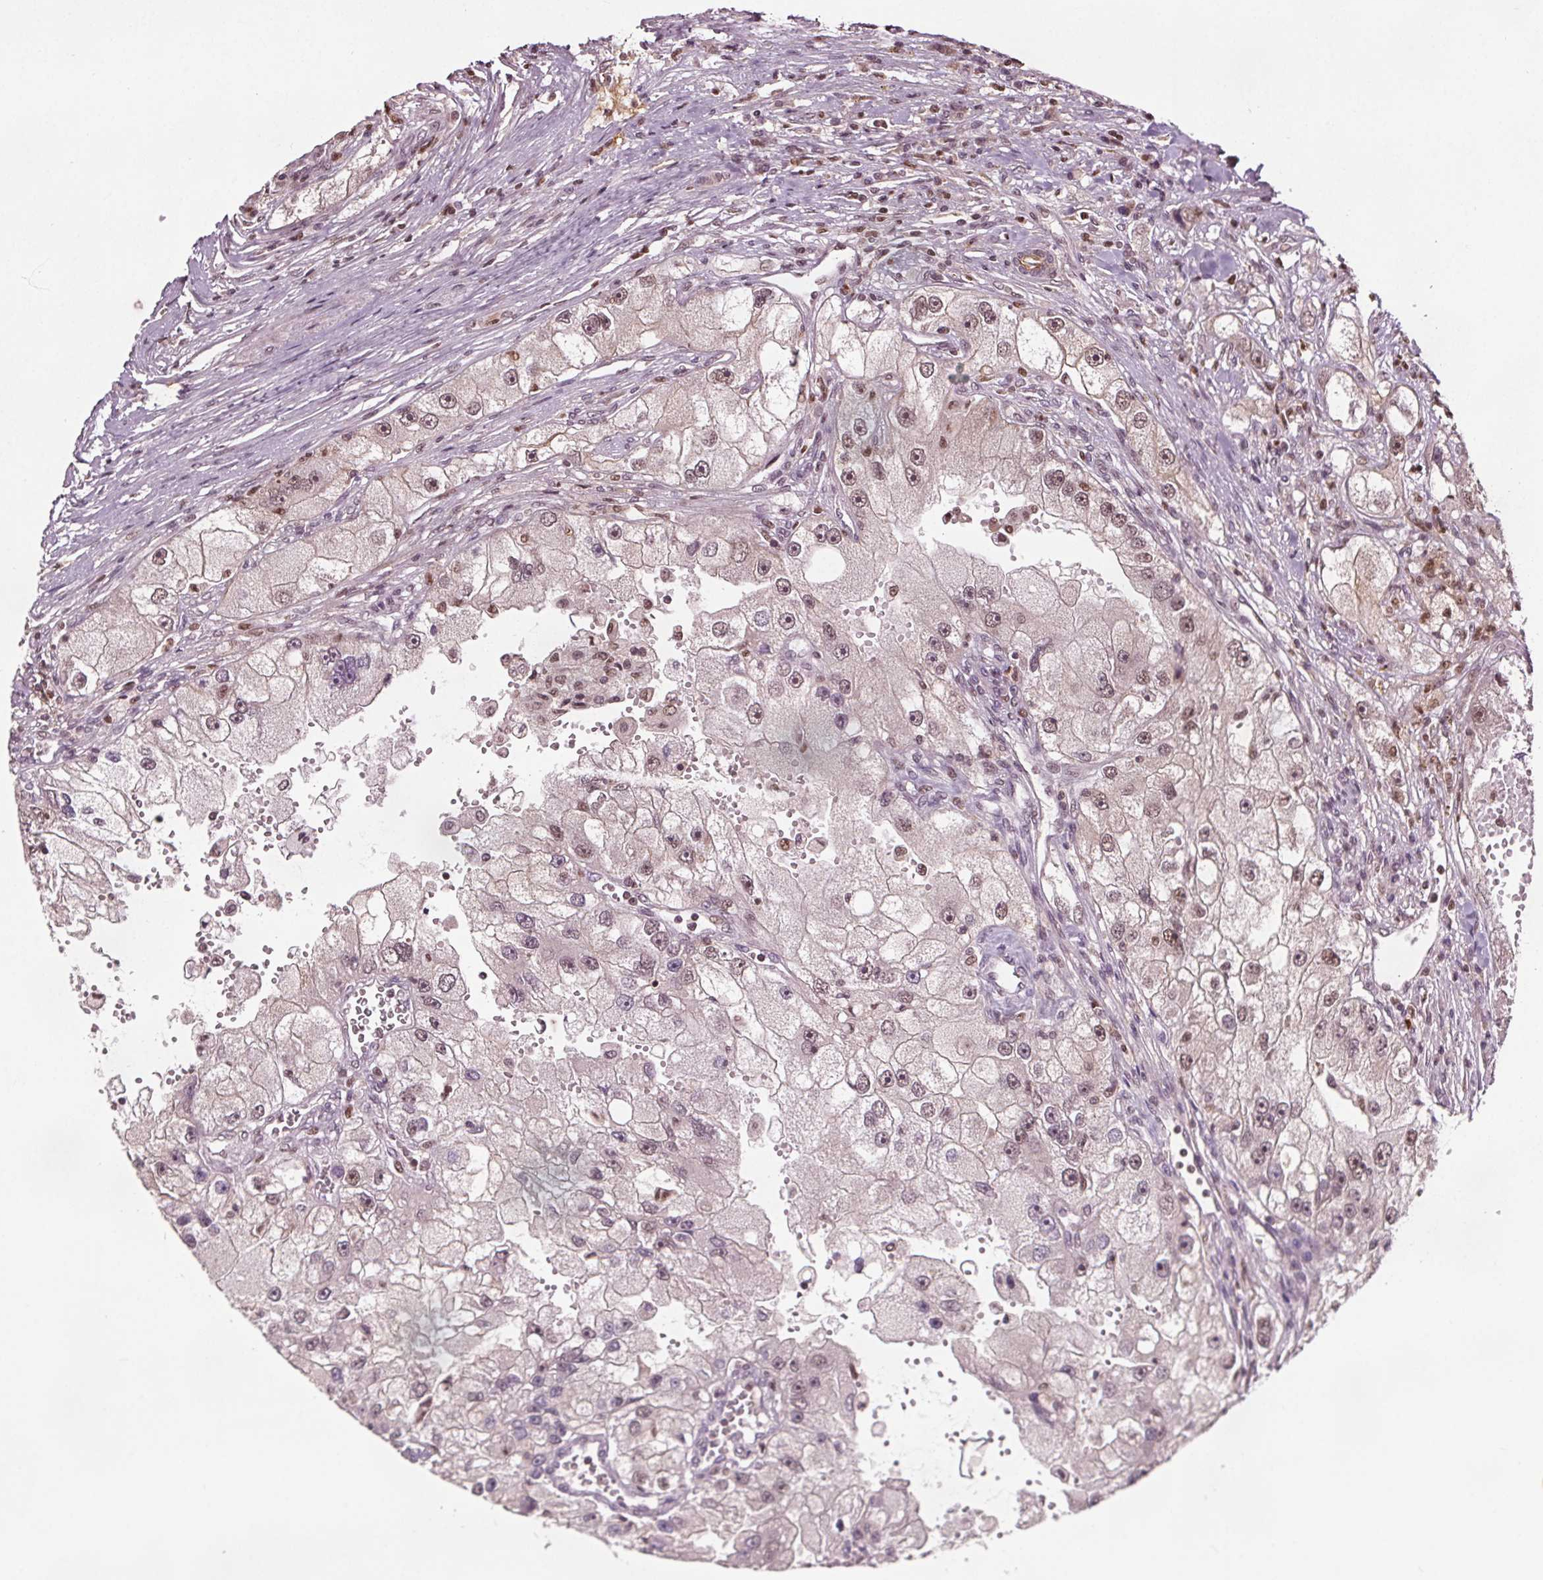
{"staining": {"intensity": "weak", "quantity": "25%-75%", "location": "nuclear"}, "tissue": "renal cancer", "cell_type": "Tumor cells", "image_type": "cancer", "snomed": [{"axis": "morphology", "description": "Adenocarcinoma, NOS"}, {"axis": "topography", "description": "Kidney"}], "caption": "Protein staining shows weak nuclear expression in approximately 25%-75% of tumor cells in adenocarcinoma (renal). Using DAB (brown) and hematoxylin (blue) stains, captured at high magnification using brightfield microscopy.", "gene": "DDX11", "patient": {"sex": "male", "age": 63}}